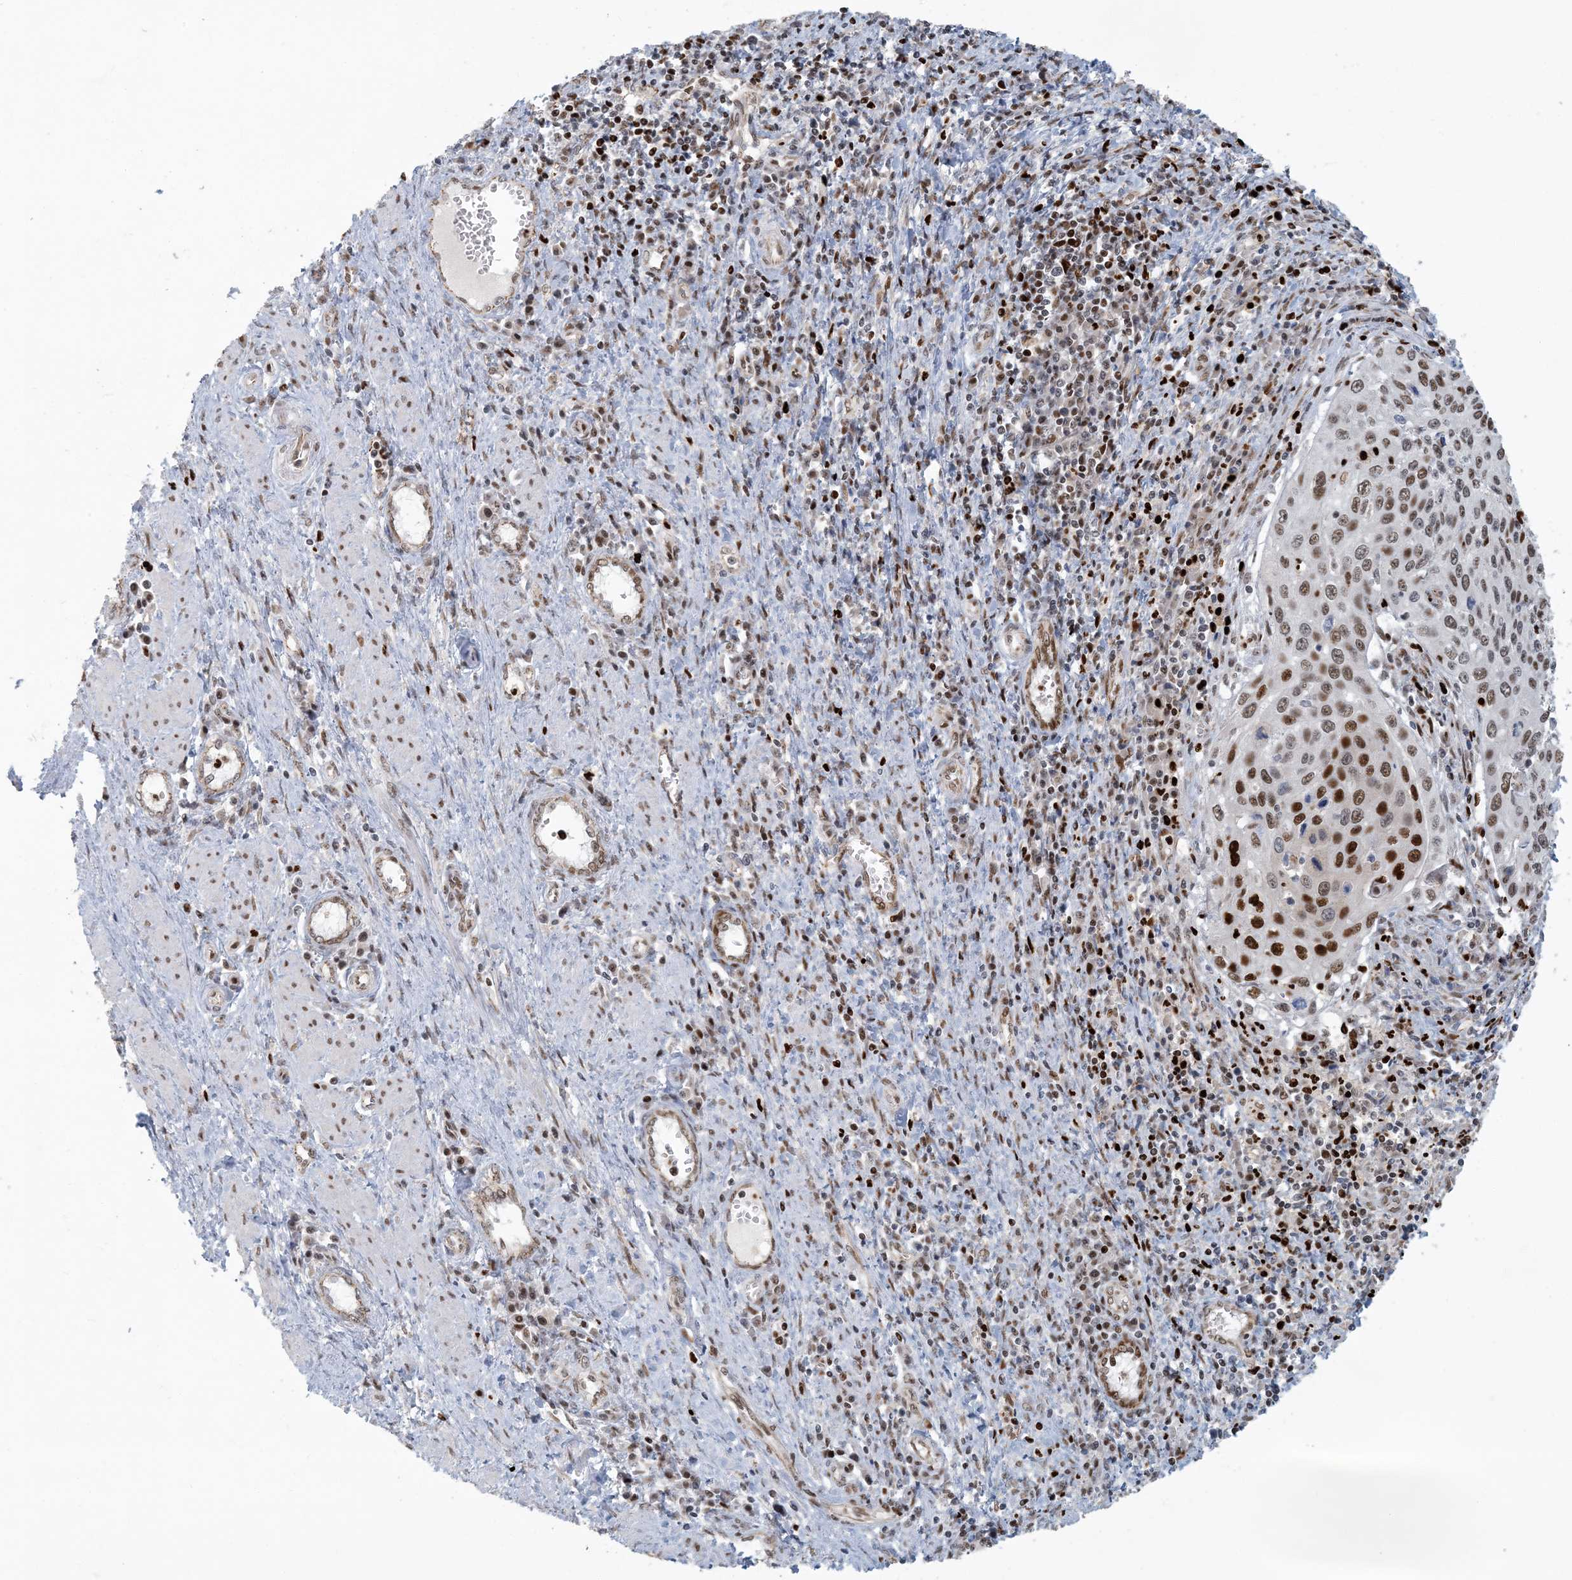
{"staining": {"intensity": "moderate", "quantity": ">75%", "location": "nuclear"}, "tissue": "cervical cancer", "cell_type": "Tumor cells", "image_type": "cancer", "snomed": [{"axis": "morphology", "description": "Squamous cell carcinoma, NOS"}, {"axis": "topography", "description": "Cervix"}], "caption": "About >75% of tumor cells in human cervical squamous cell carcinoma show moderate nuclear protein staining as visualized by brown immunohistochemical staining.", "gene": "AK9", "patient": {"sex": "female", "age": 32}}